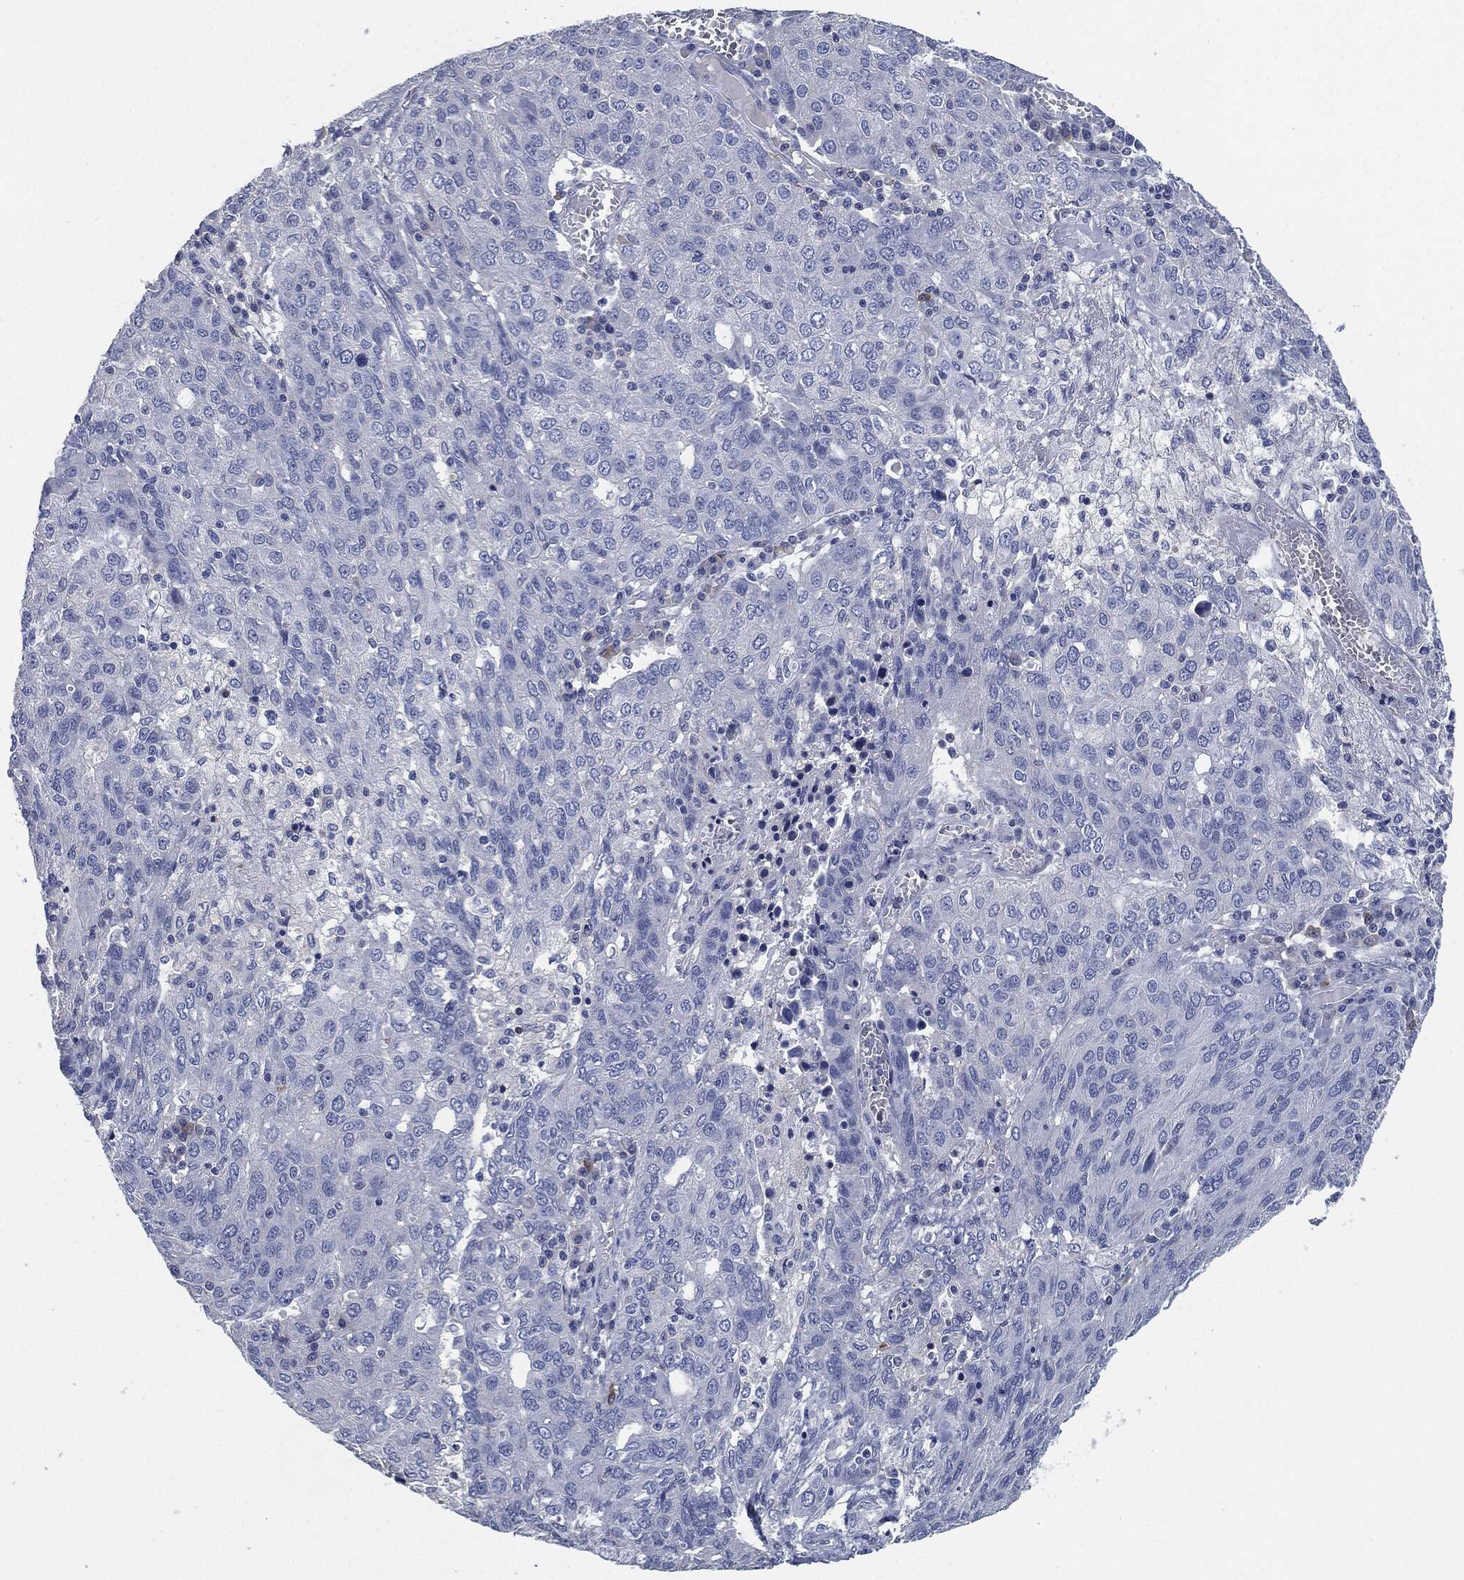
{"staining": {"intensity": "negative", "quantity": "none", "location": "none"}, "tissue": "ovarian cancer", "cell_type": "Tumor cells", "image_type": "cancer", "snomed": [{"axis": "morphology", "description": "Carcinoma, endometroid"}, {"axis": "topography", "description": "Ovary"}], "caption": "Ovarian cancer was stained to show a protein in brown. There is no significant staining in tumor cells. (IHC, brightfield microscopy, high magnification).", "gene": "CD27", "patient": {"sex": "female", "age": 50}}